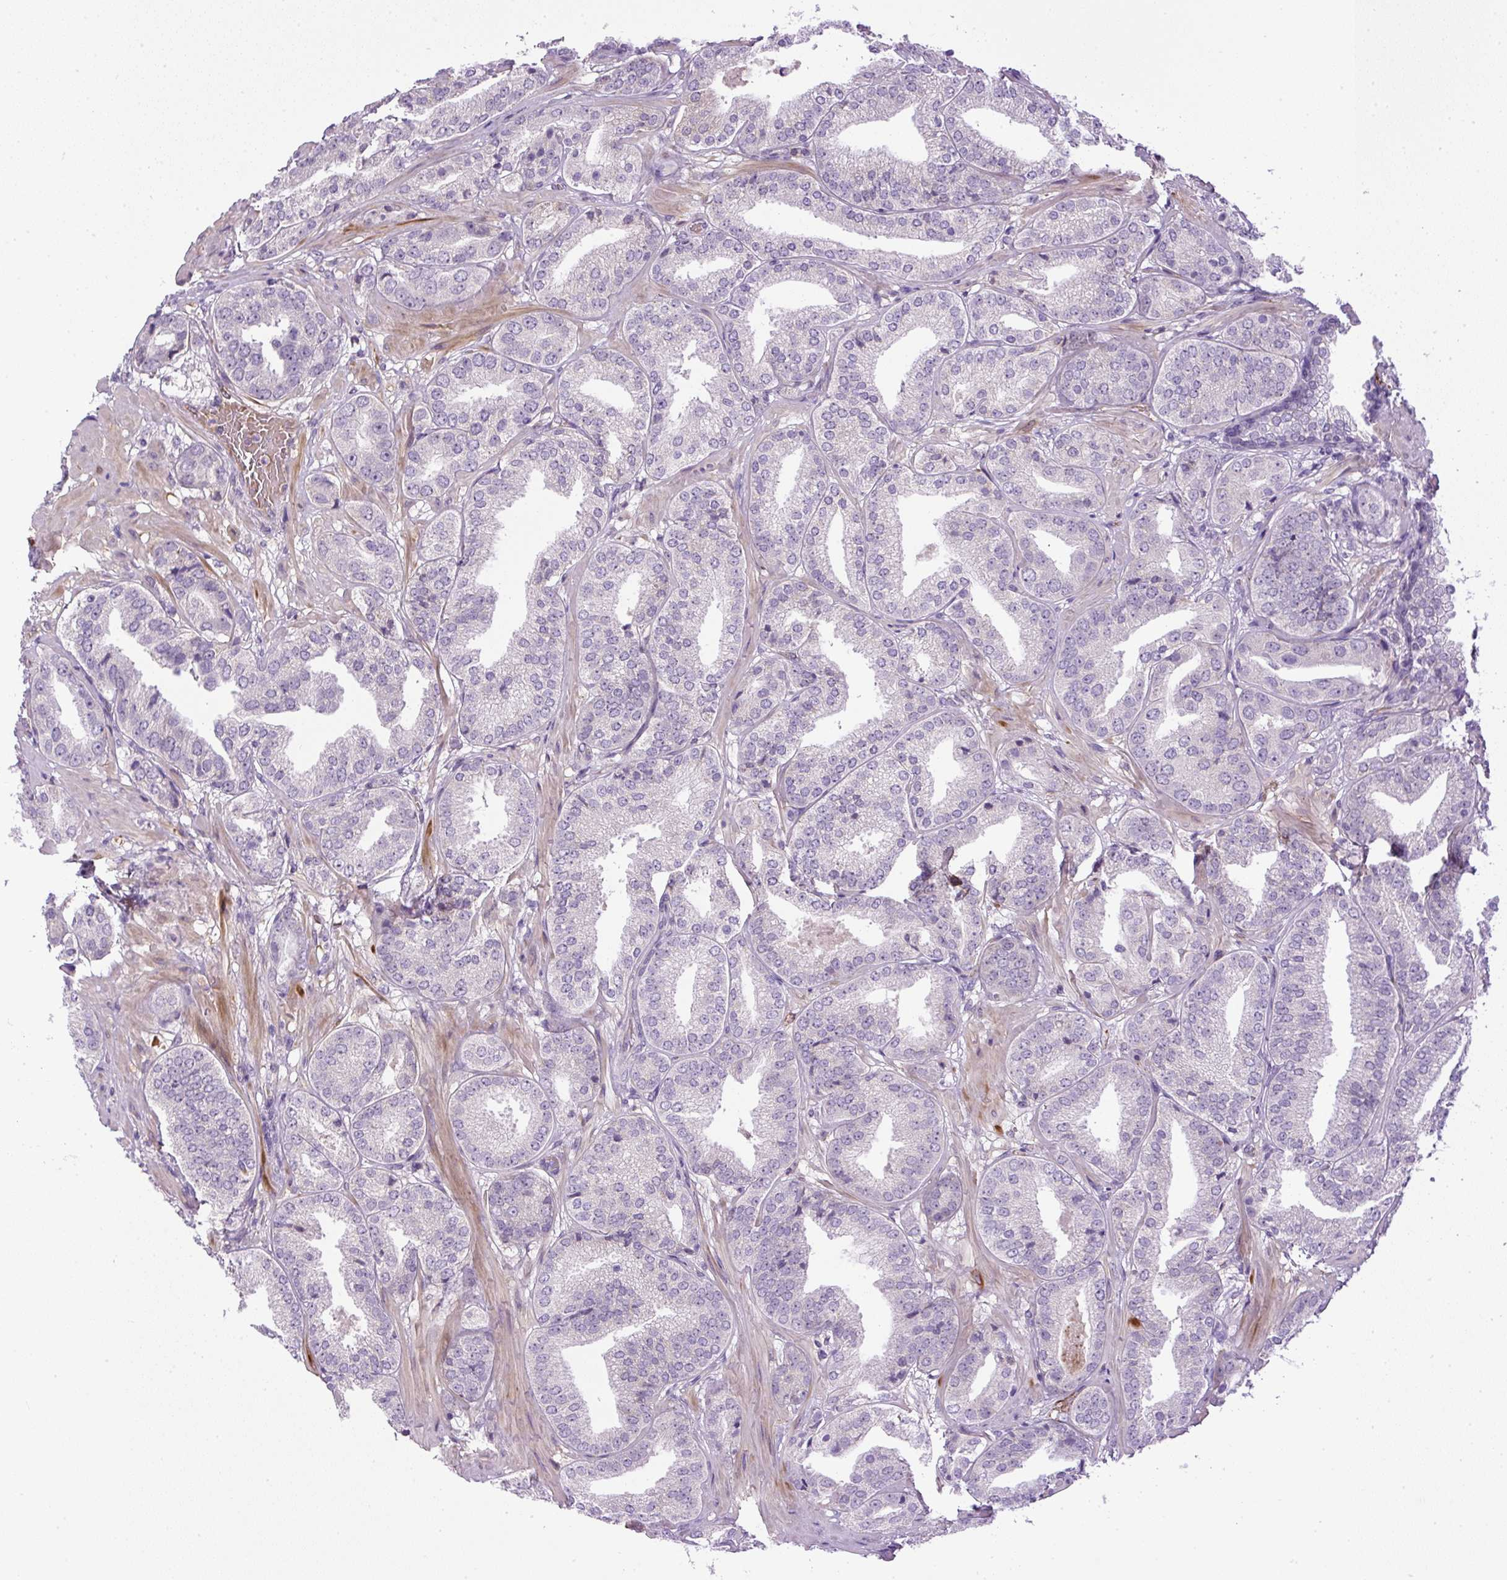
{"staining": {"intensity": "negative", "quantity": "none", "location": "none"}, "tissue": "prostate cancer", "cell_type": "Tumor cells", "image_type": "cancer", "snomed": [{"axis": "morphology", "description": "Adenocarcinoma, High grade"}, {"axis": "topography", "description": "Prostate"}], "caption": "Prostate cancer (high-grade adenocarcinoma) was stained to show a protein in brown. There is no significant expression in tumor cells. (DAB immunohistochemistry visualized using brightfield microscopy, high magnification).", "gene": "LEFTY2", "patient": {"sex": "male", "age": 63}}